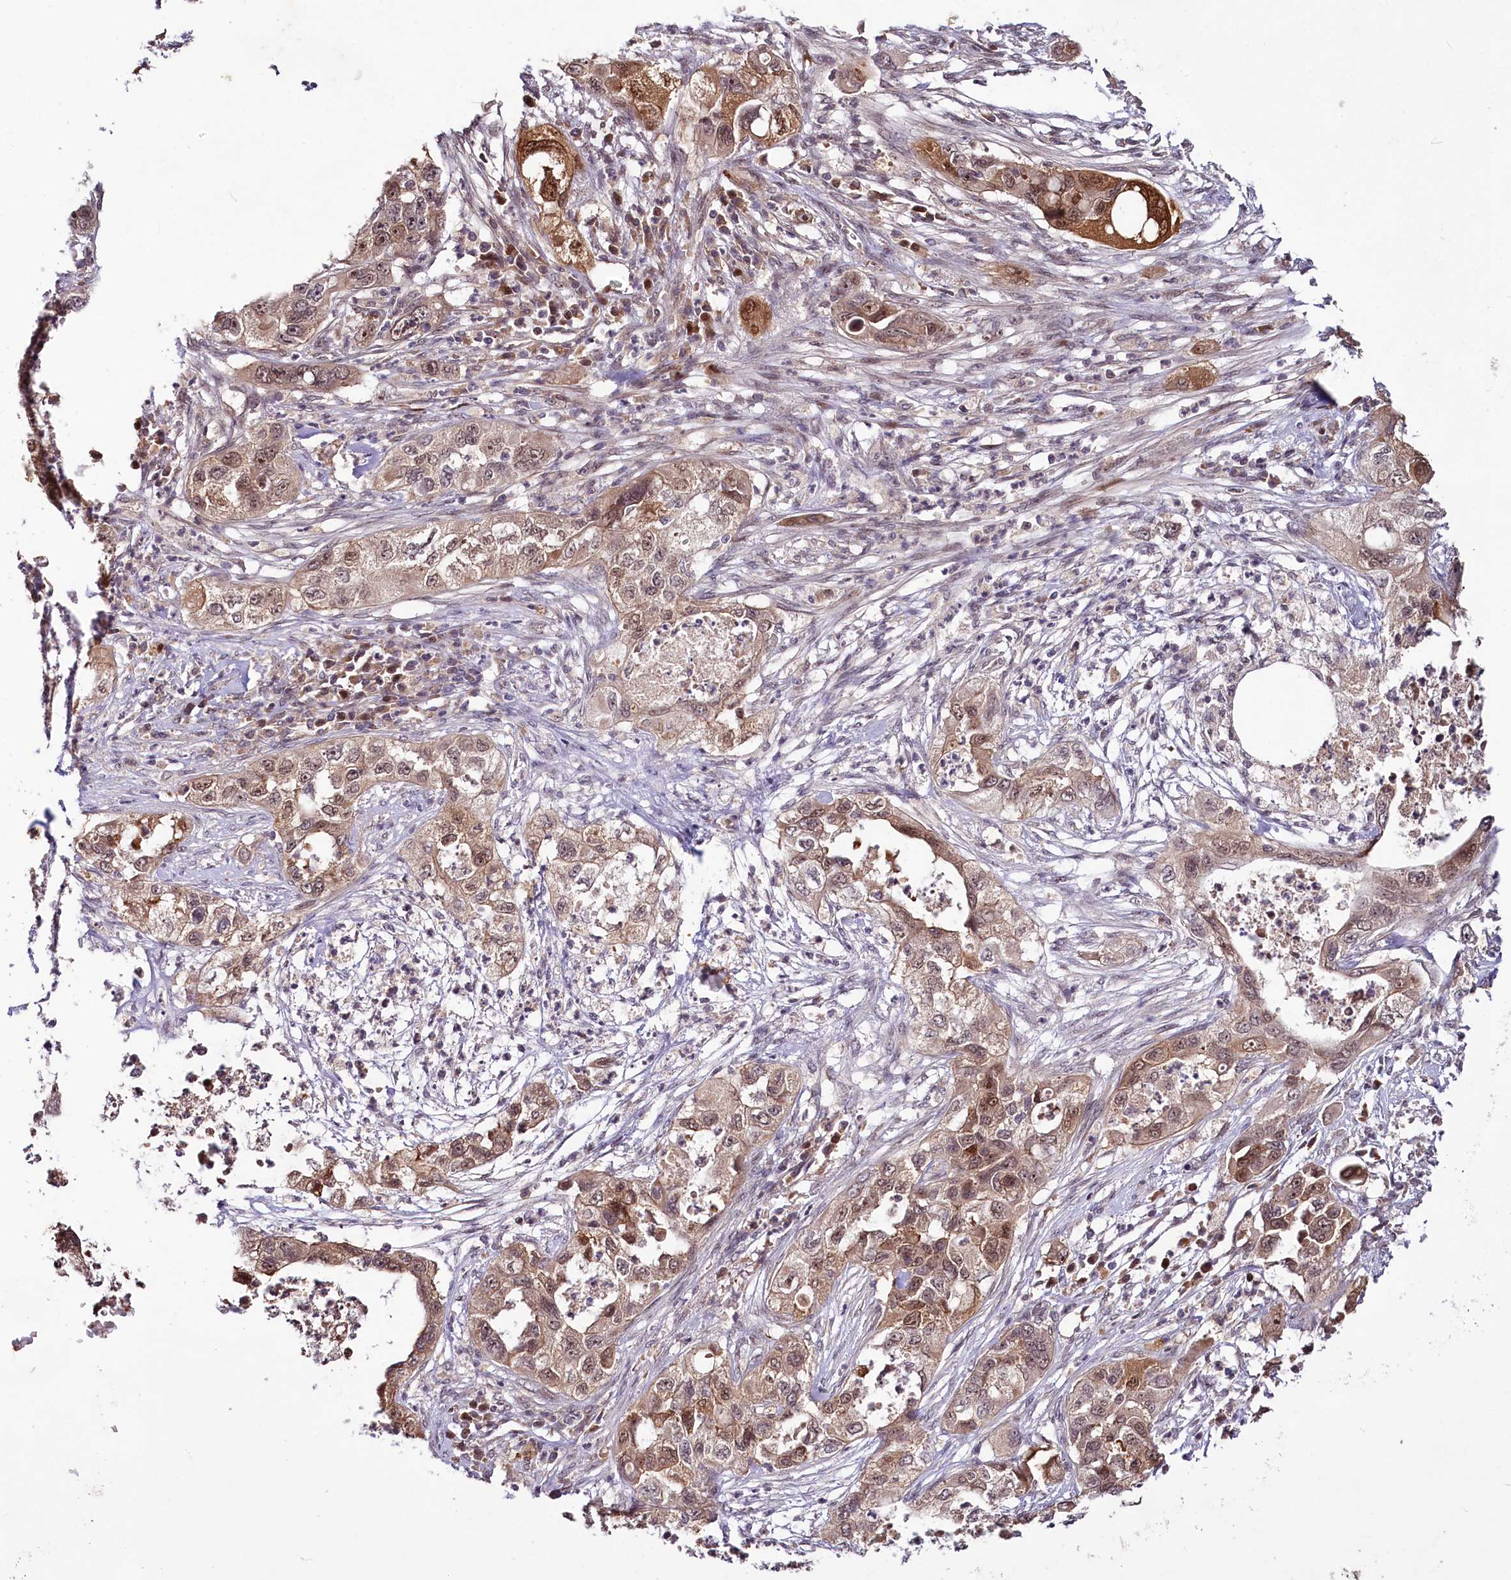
{"staining": {"intensity": "moderate", "quantity": ">75%", "location": "cytoplasmic/membranous,nuclear"}, "tissue": "pancreatic cancer", "cell_type": "Tumor cells", "image_type": "cancer", "snomed": [{"axis": "morphology", "description": "Adenocarcinoma, NOS"}, {"axis": "topography", "description": "Pancreas"}], "caption": "Adenocarcinoma (pancreatic) was stained to show a protein in brown. There is medium levels of moderate cytoplasmic/membranous and nuclear staining in approximately >75% of tumor cells.", "gene": "N4BP2L1", "patient": {"sex": "female", "age": 78}}